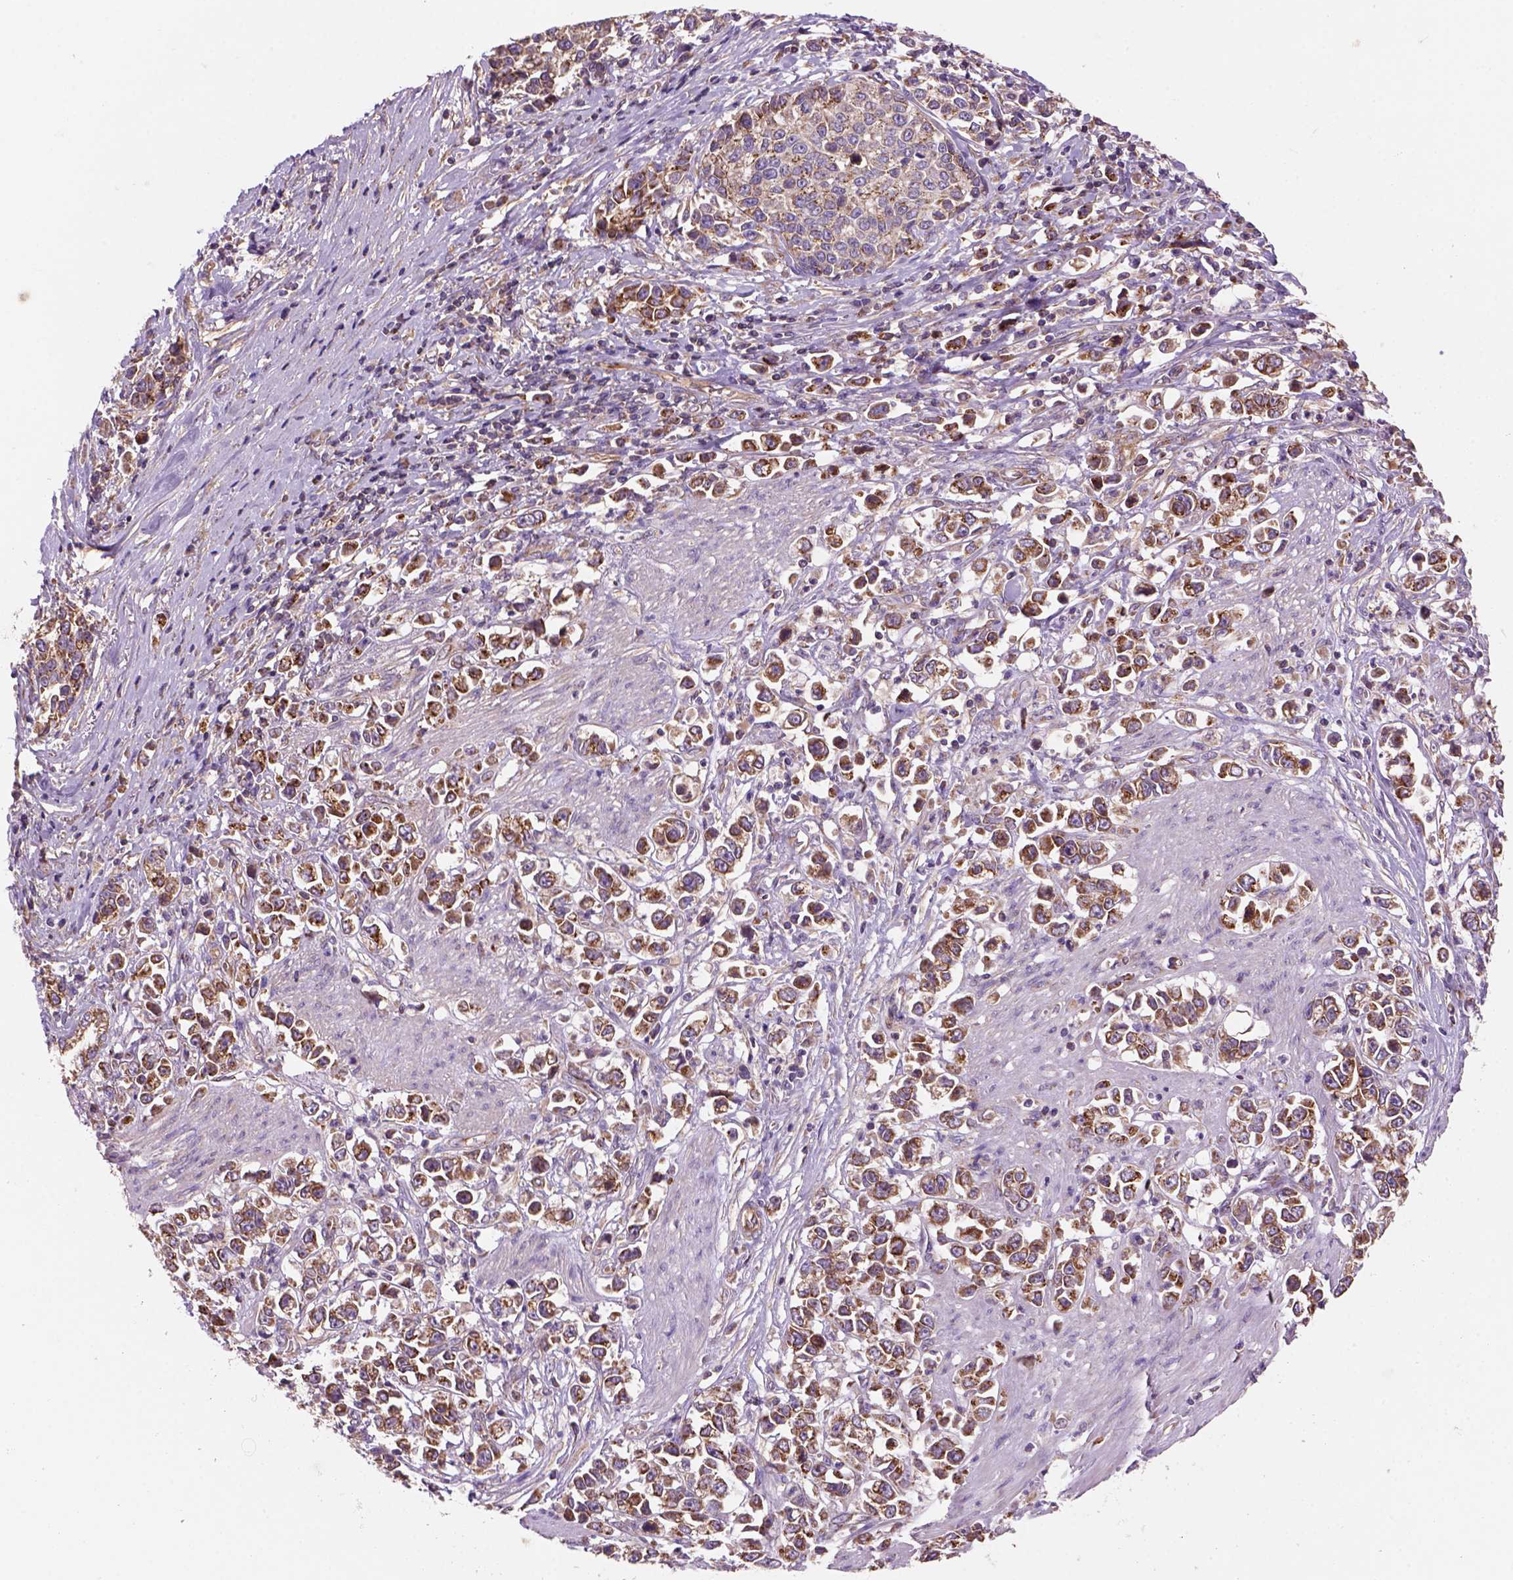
{"staining": {"intensity": "moderate", "quantity": "25%-75%", "location": "cytoplasmic/membranous"}, "tissue": "stomach cancer", "cell_type": "Tumor cells", "image_type": "cancer", "snomed": [{"axis": "morphology", "description": "Adenocarcinoma, NOS"}, {"axis": "topography", "description": "Stomach"}], "caption": "Immunohistochemistry staining of stomach cancer, which reveals medium levels of moderate cytoplasmic/membranous staining in approximately 25%-75% of tumor cells indicating moderate cytoplasmic/membranous protein positivity. The staining was performed using DAB (brown) for protein detection and nuclei were counterstained in hematoxylin (blue).", "gene": "WARS2", "patient": {"sex": "male", "age": 93}}